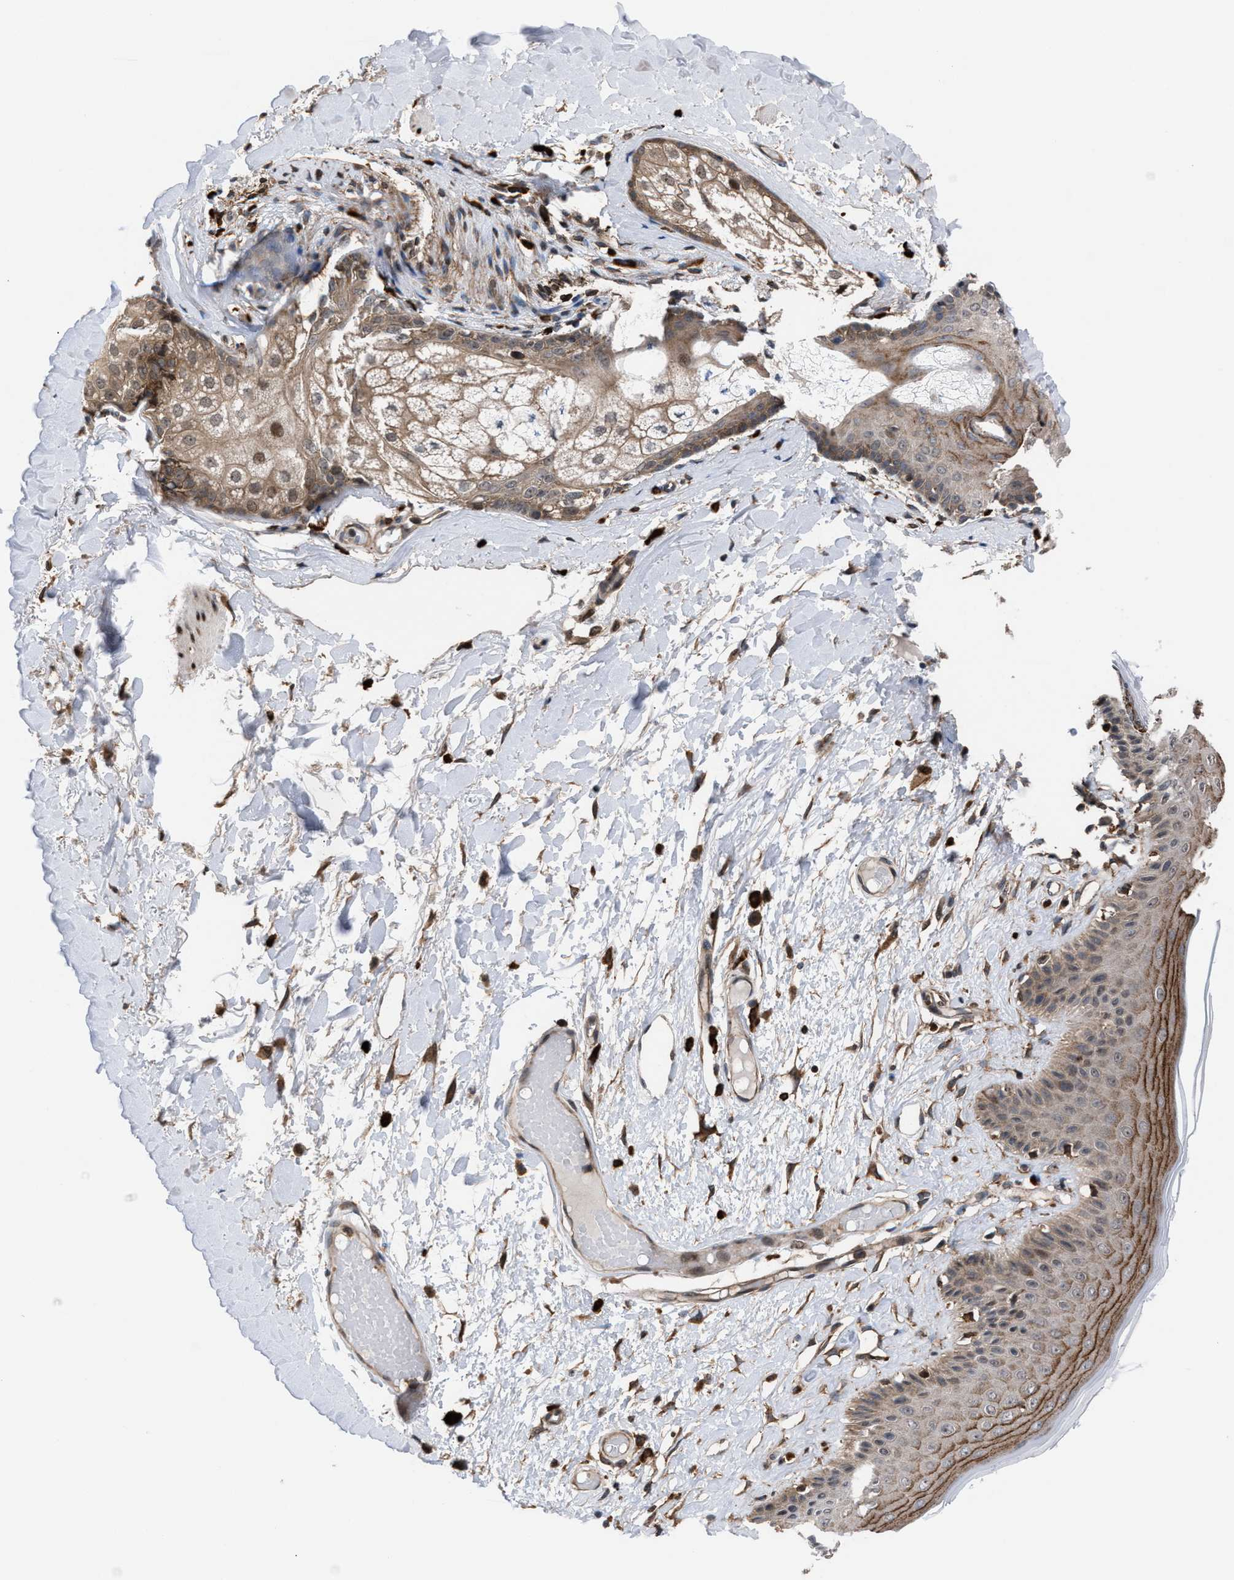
{"staining": {"intensity": "strong", "quantity": "25%-75%", "location": "cytoplasmic/membranous"}, "tissue": "skin", "cell_type": "Epidermal cells", "image_type": "normal", "snomed": [{"axis": "morphology", "description": "Normal tissue, NOS"}, {"axis": "topography", "description": "Vulva"}], "caption": "DAB (3,3'-diaminobenzidine) immunohistochemical staining of benign skin shows strong cytoplasmic/membranous protein expression in approximately 25%-75% of epidermal cells.", "gene": "TP53BP2", "patient": {"sex": "female", "age": 73}}